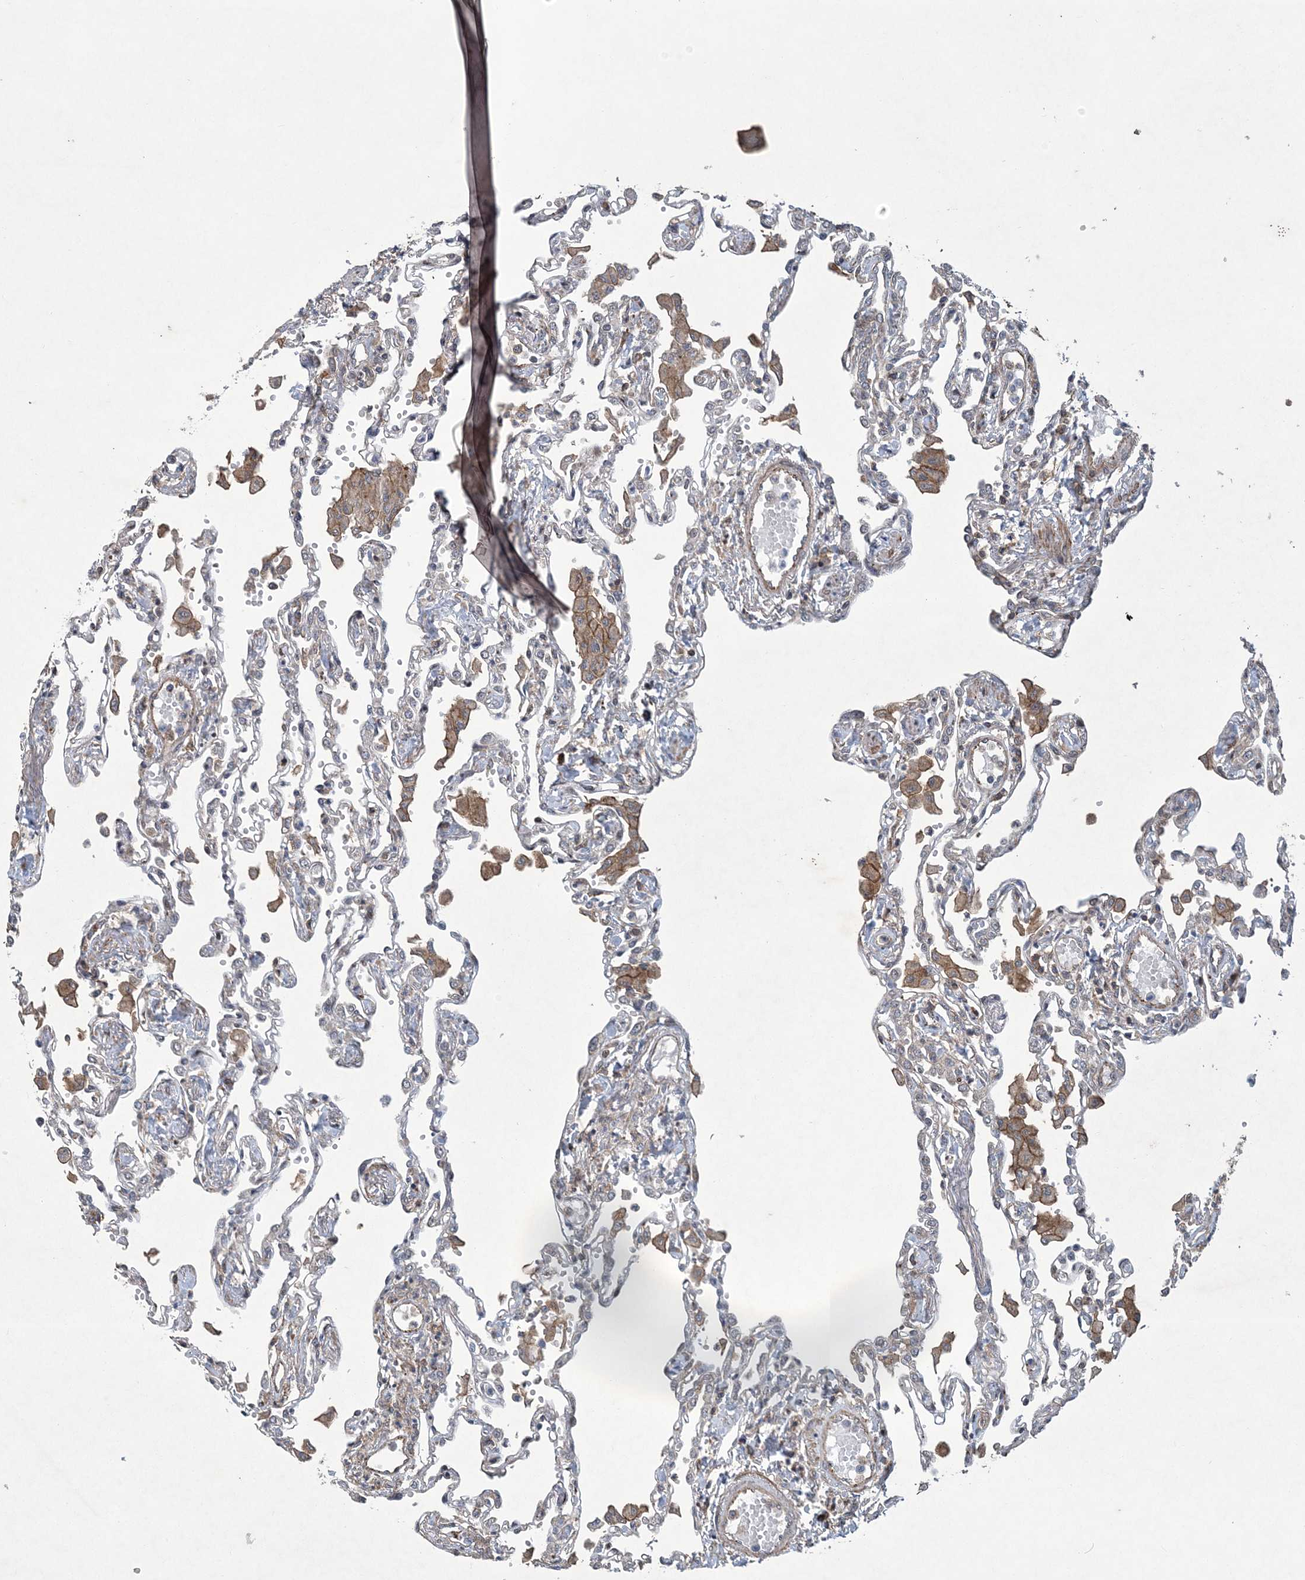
{"staining": {"intensity": "moderate", "quantity": "<25%", "location": "cytoplasmic/membranous"}, "tissue": "lung", "cell_type": "Alveolar cells", "image_type": "normal", "snomed": [{"axis": "morphology", "description": "Normal tissue, NOS"}, {"axis": "topography", "description": "Bronchus"}, {"axis": "topography", "description": "Lung"}], "caption": "This photomicrograph reveals immunohistochemistry staining of benign lung, with low moderate cytoplasmic/membranous expression in about <25% of alveolar cells.", "gene": "N4BP2", "patient": {"sex": "female", "age": 49}}